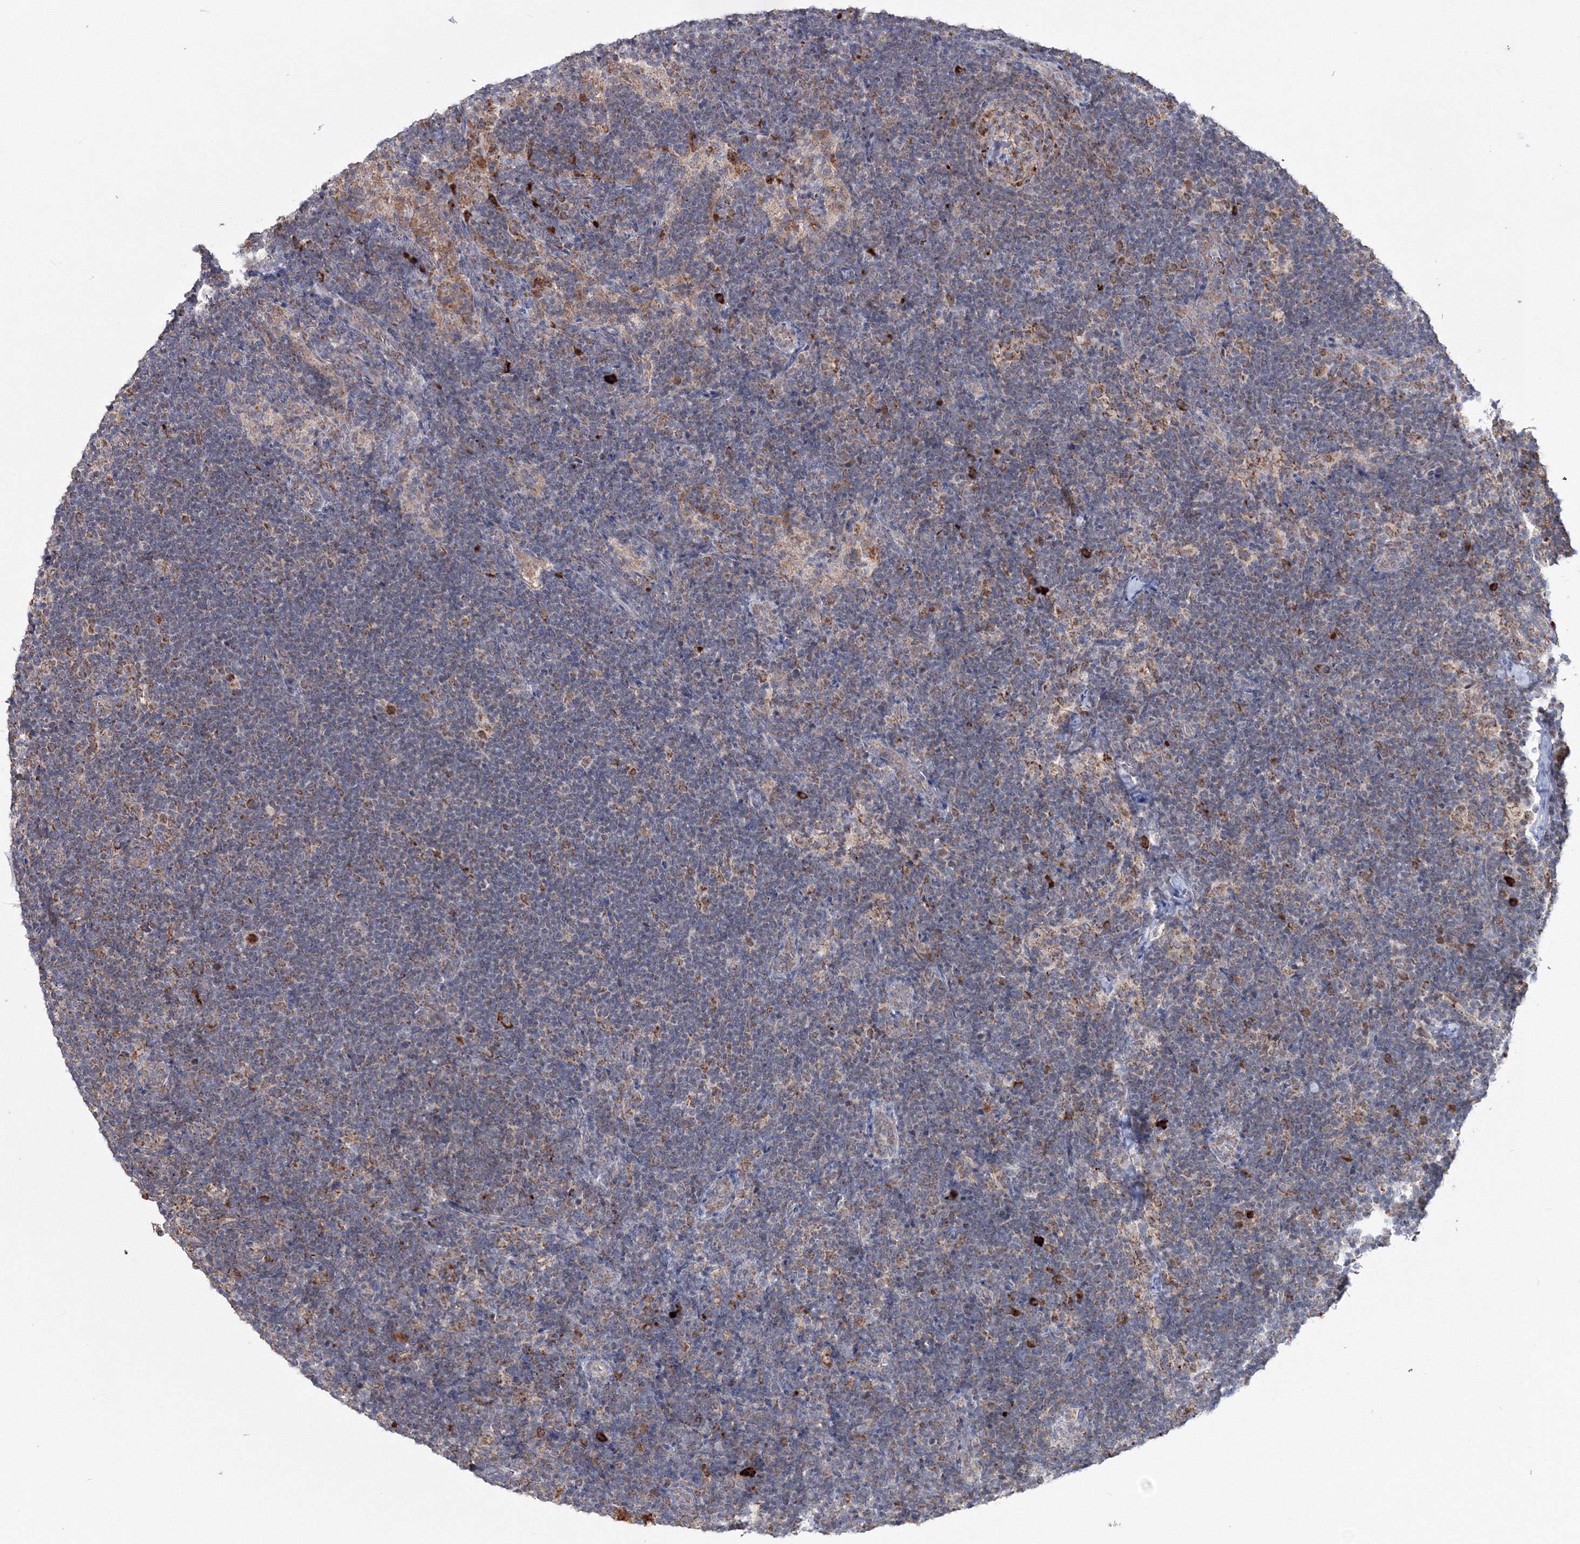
{"staining": {"intensity": "moderate", "quantity": "<25%", "location": "cytoplasmic/membranous"}, "tissue": "lymph node", "cell_type": "Germinal center cells", "image_type": "normal", "snomed": [{"axis": "morphology", "description": "Normal tissue, NOS"}, {"axis": "topography", "description": "Lymph node"}], "caption": "Immunohistochemistry micrograph of normal human lymph node stained for a protein (brown), which reveals low levels of moderate cytoplasmic/membranous staining in about <25% of germinal center cells.", "gene": "PEX13", "patient": {"sex": "female", "age": 22}}